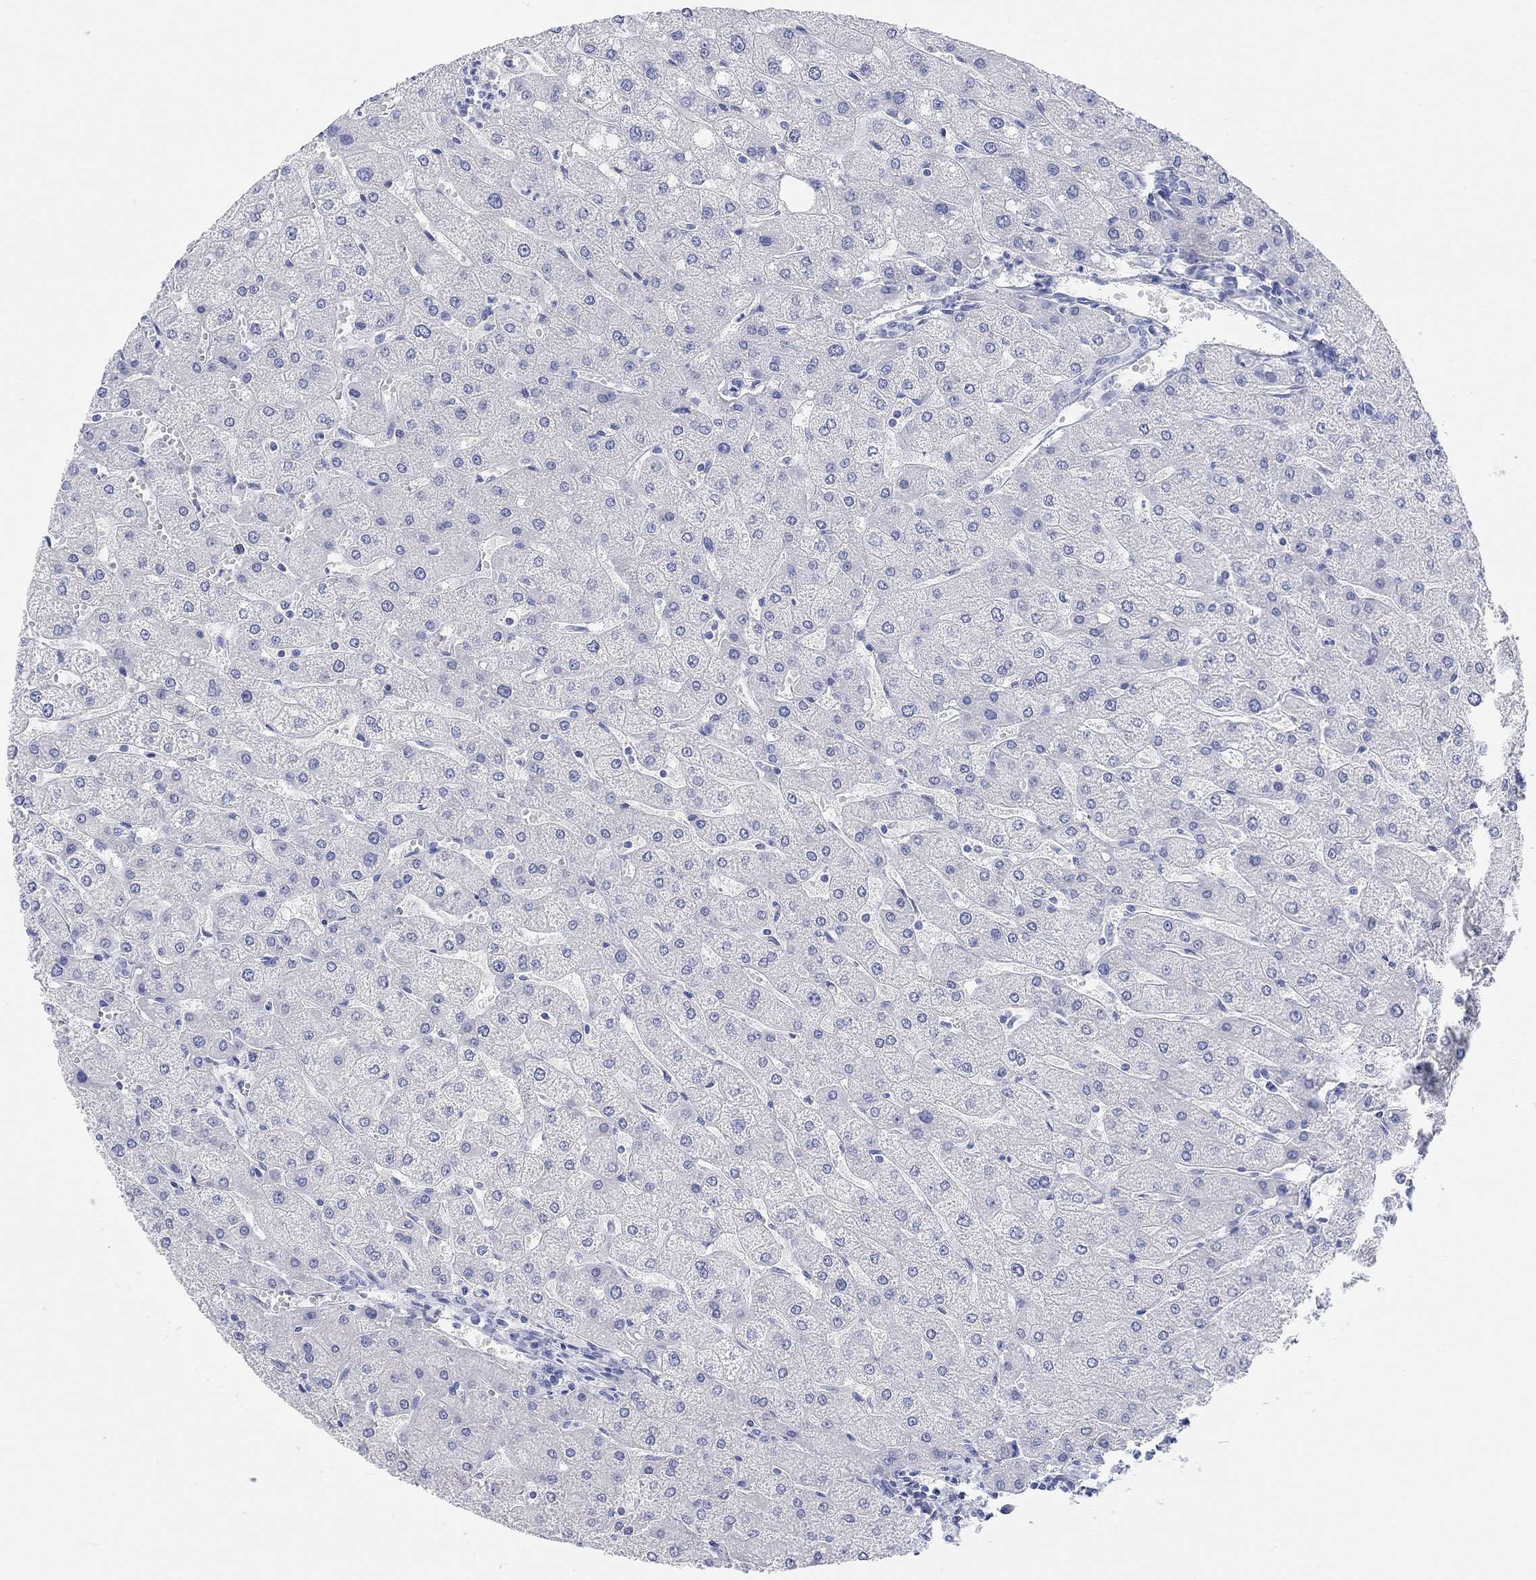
{"staining": {"intensity": "negative", "quantity": "none", "location": "none"}, "tissue": "liver", "cell_type": "Cholangiocytes", "image_type": "normal", "snomed": [{"axis": "morphology", "description": "Normal tissue, NOS"}, {"axis": "topography", "description": "Liver"}], "caption": "High power microscopy photomicrograph of an immunohistochemistry (IHC) image of normal liver, revealing no significant expression in cholangiocytes.", "gene": "XIRP2", "patient": {"sex": "male", "age": 67}}